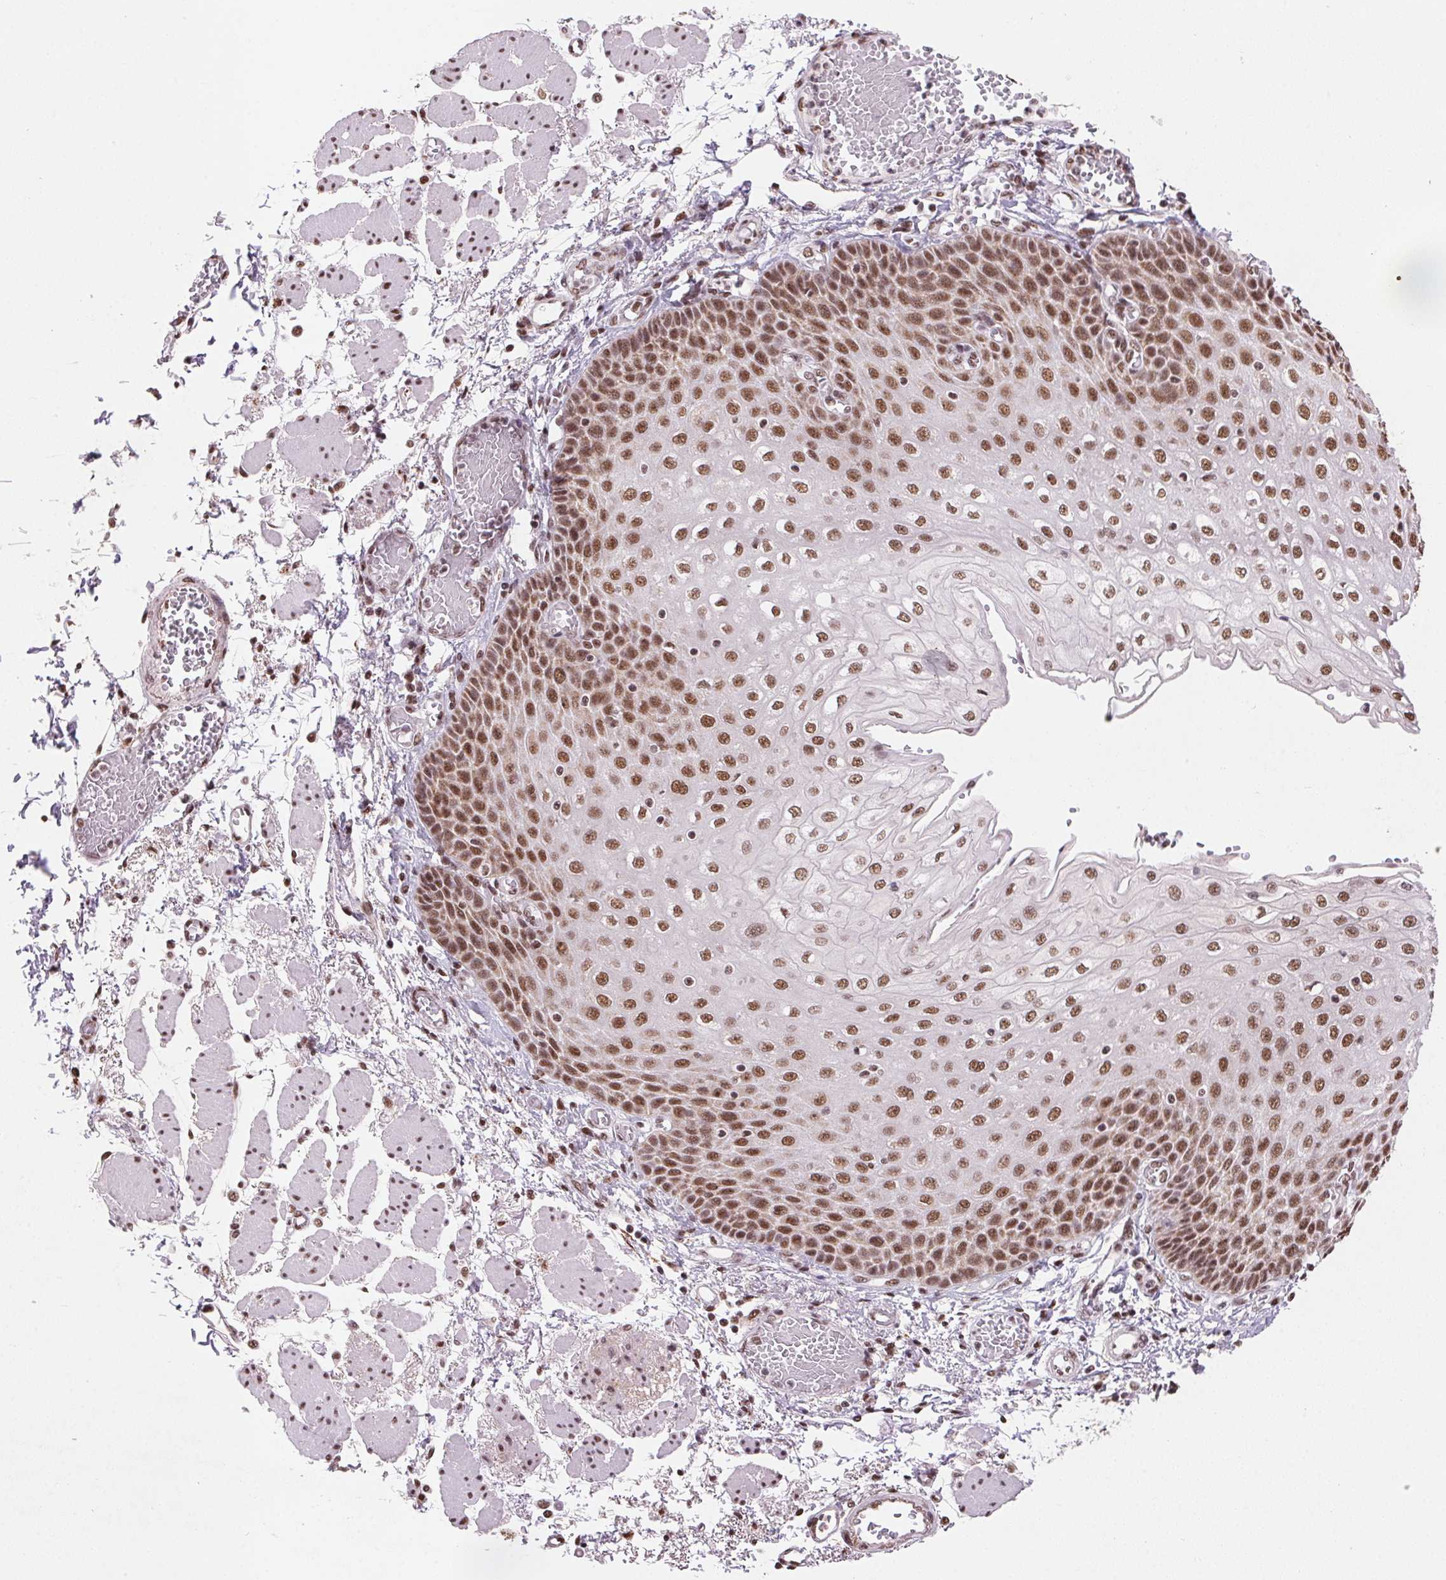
{"staining": {"intensity": "moderate", "quantity": ">75%", "location": "nuclear"}, "tissue": "esophagus", "cell_type": "Squamous epithelial cells", "image_type": "normal", "snomed": [{"axis": "morphology", "description": "Normal tissue, NOS"}, {"axis": "morphology", "description": "Adenocarcinoma, NOS"}, {"axis": "topography", "description": "Esophagus"}], "caption": "Immunohistochemical staining of unremarkable human esophagus demonstrates >75% levels of moderate nuclear protein staining in about >75% of squamous epithelial cells. (DAB IHC with brightfield microscopy, high magnification).", "gene": "SNRPG", "patient": {"sex": "male", "age": 81}}